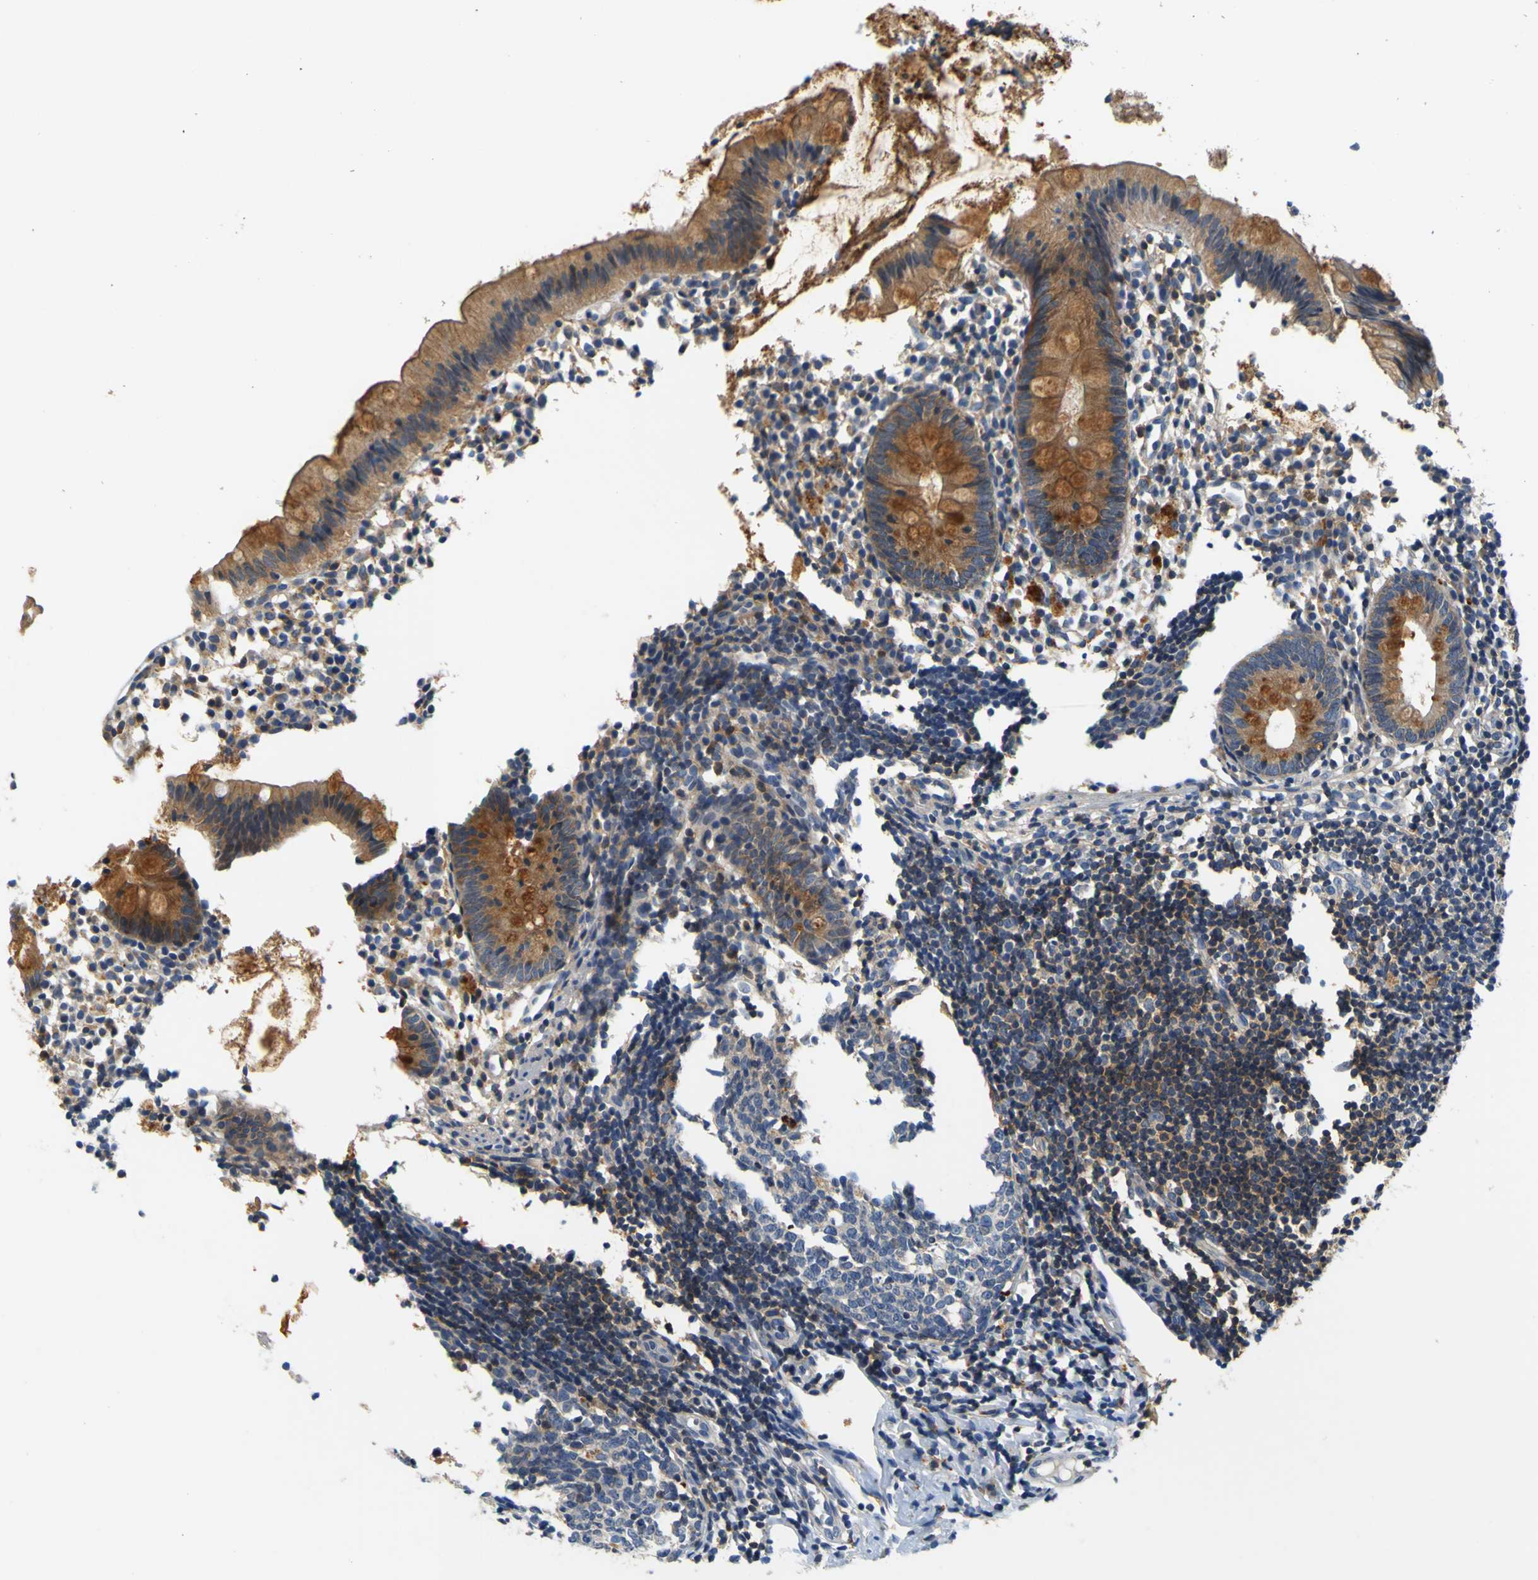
{"staining": {"intensity": "strong", "quantity": ">75%", "location": "cytoplasmic/membranous"}, "tissue": "appendix", "cell_type": "Glandular cells", "image_type": "normal", "snomed": [{"axis": "morphology", "description": "Normal tissue, NOS"}, {"axis": "topography", "description": "Appendix"}], "caption": "A brown stain shows strong cytoplasmic/membranous expression of a protein in glandular cells of normal appendix. (DAB IHC with brightfield microscopy, high magnification).", "gene": "TNIK", "patient": {"sex": "female", "age": 20}}